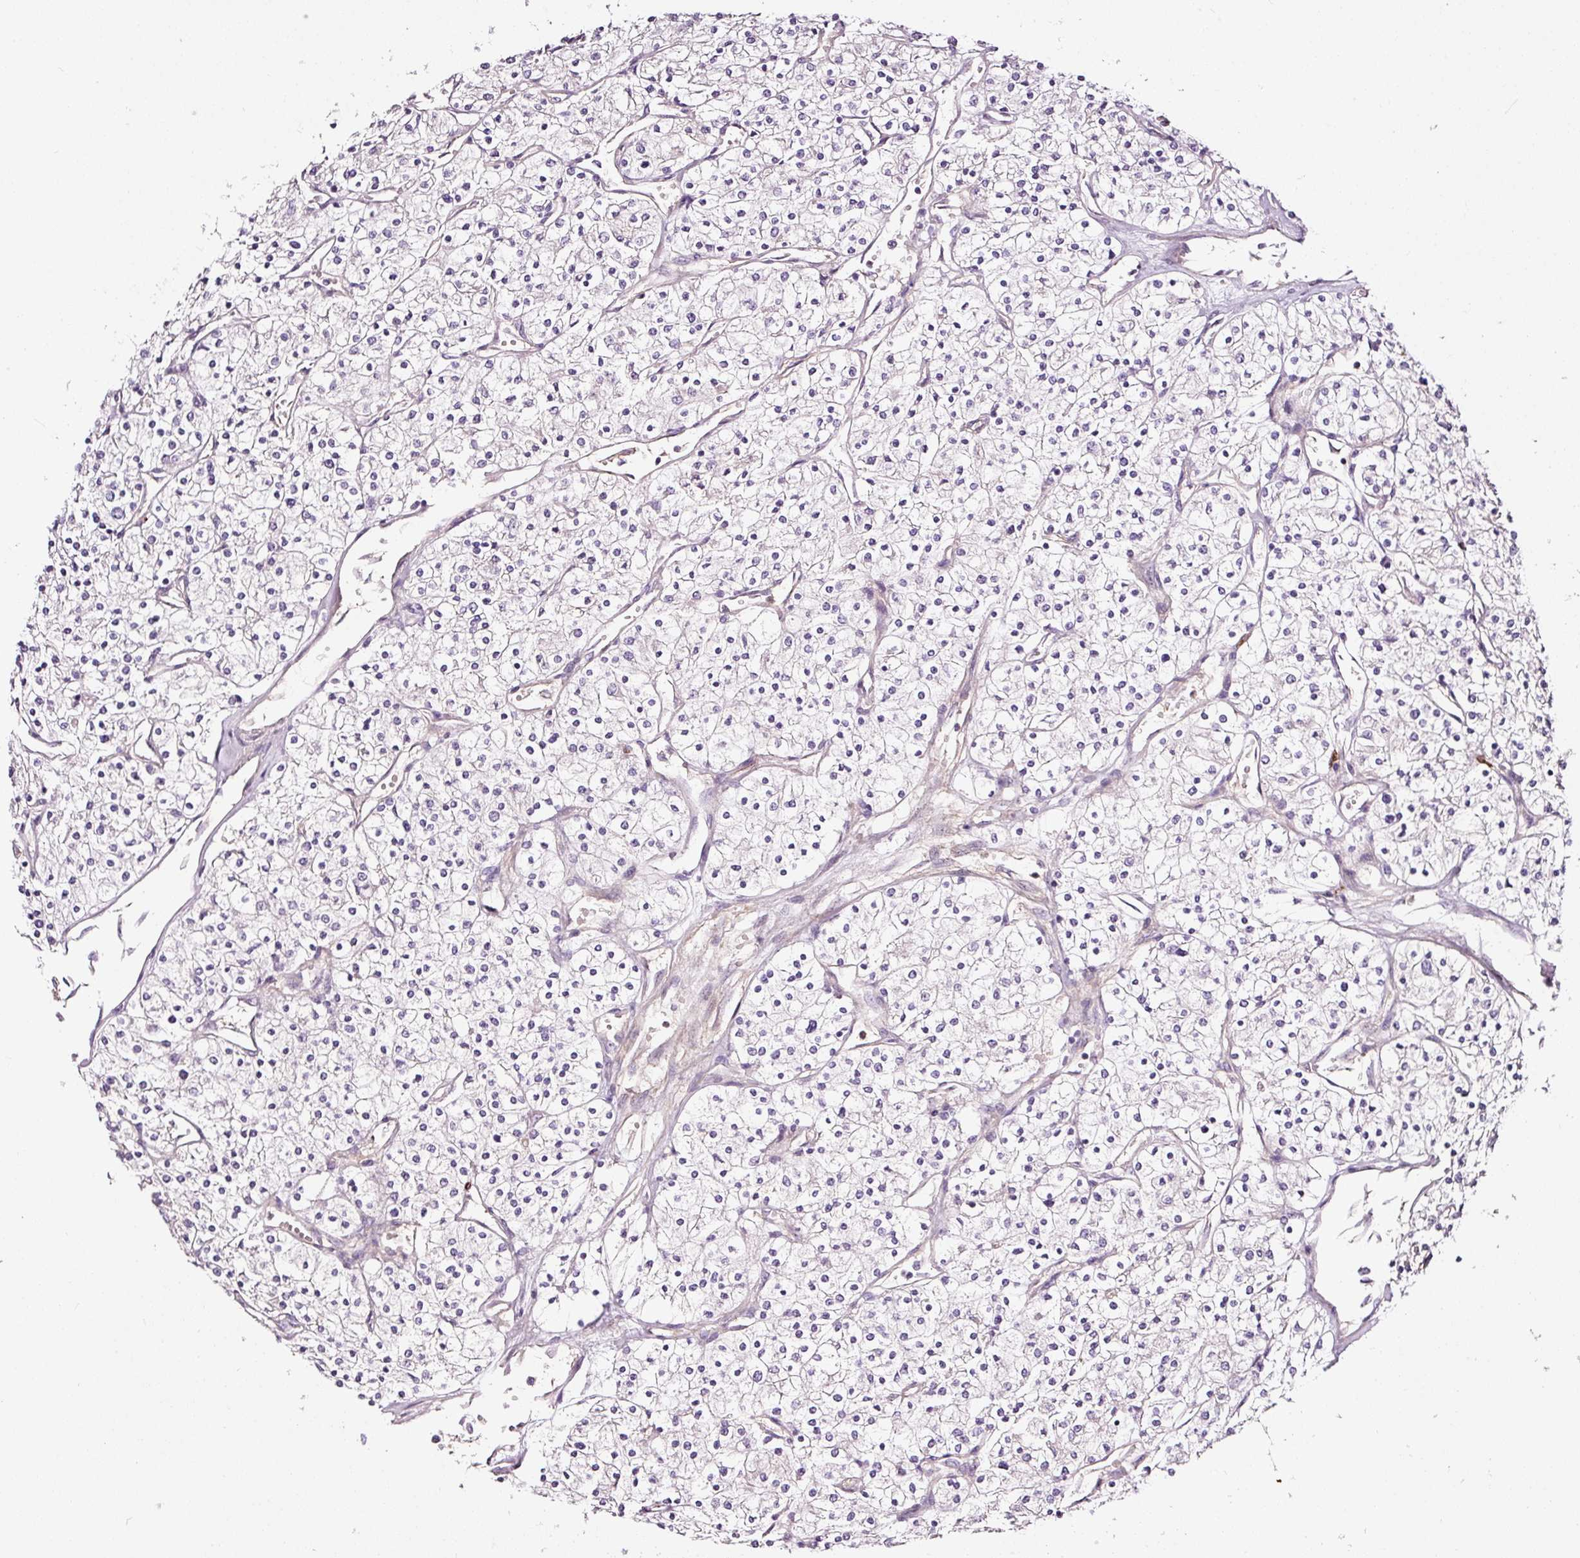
{"staining": {"intensity": "negative", "quantity": "none", "location": "none"}, "tissue": "renal cancer", "cell_type": "Tumor cells", "image_type": "cancer", "snomed": [{"axis": "morphology", "description": "Adenocarcinoma, NOS"}, {"axis": "topography", "description": "Kidney"}], "caption": "DAB immunohistochemical staining of human adenocarcinoma (renal) shows no significant staining in tumor cells.", "gene": "ABCB4", "patient": {"sex": "male", "age": 80}}